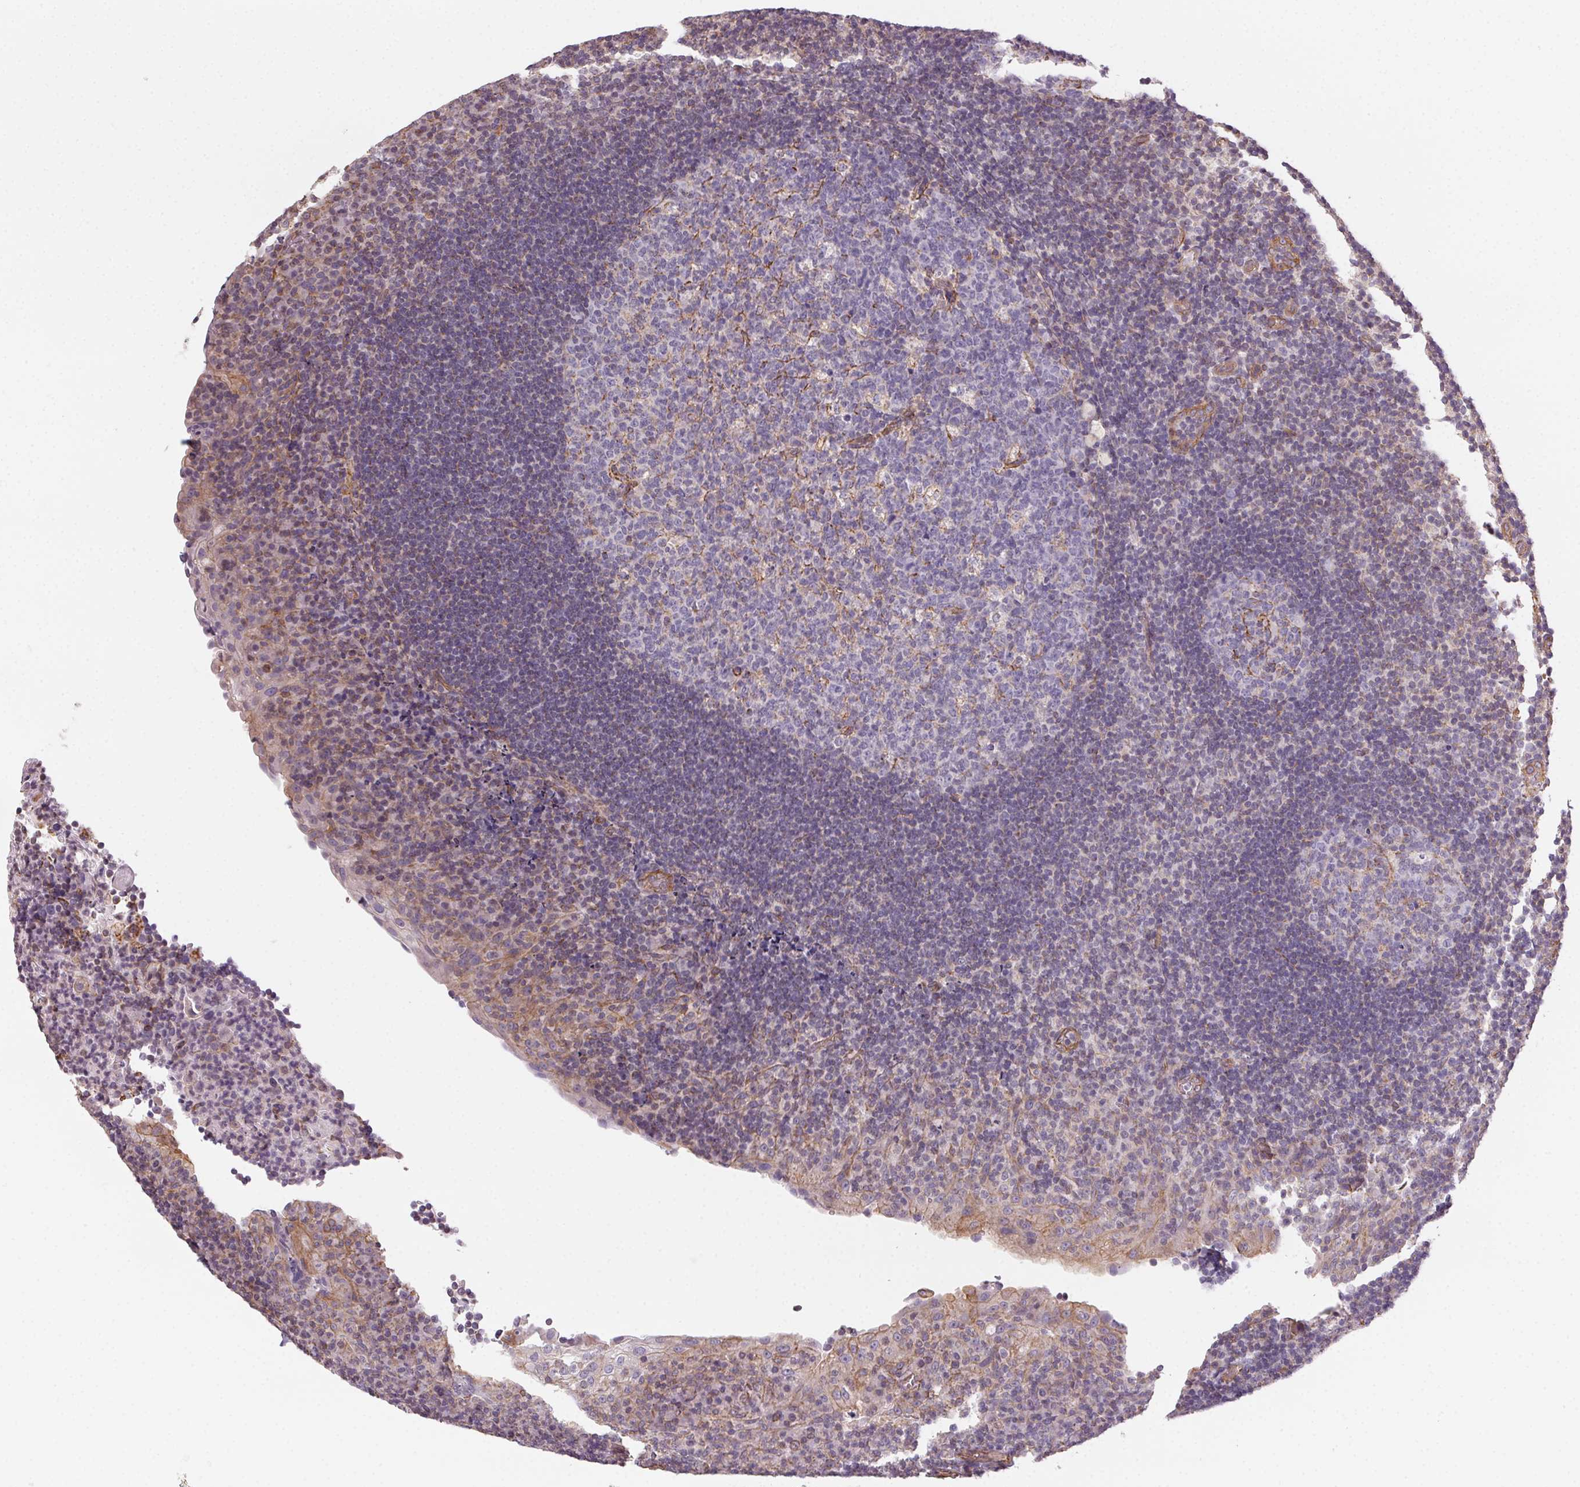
{"staining": {"intensity": "negative", "quantity": "none", "location": "none"}, "tissue": "tonsil", "cell_type": "Germinal center cells", "image_type": "normal", "snomed": [{"axis": "morphology", "description": "Normal tissue, NOS"}, {"axis": "topography", "description": "Tonsil"}], "caption": "High magnification brightfield microscopy of normal tonsil stained with DAB (3,3'-diaminobenzidine) (brown) and counterstained with hematoxylin (blue): germinal center cells show no significant expression. (DAB (3,3'-diaminobenzidine) IHC, high magnification).", "gene": "PLA2G4F", "patient": {"sex": "male", "age": 17}}